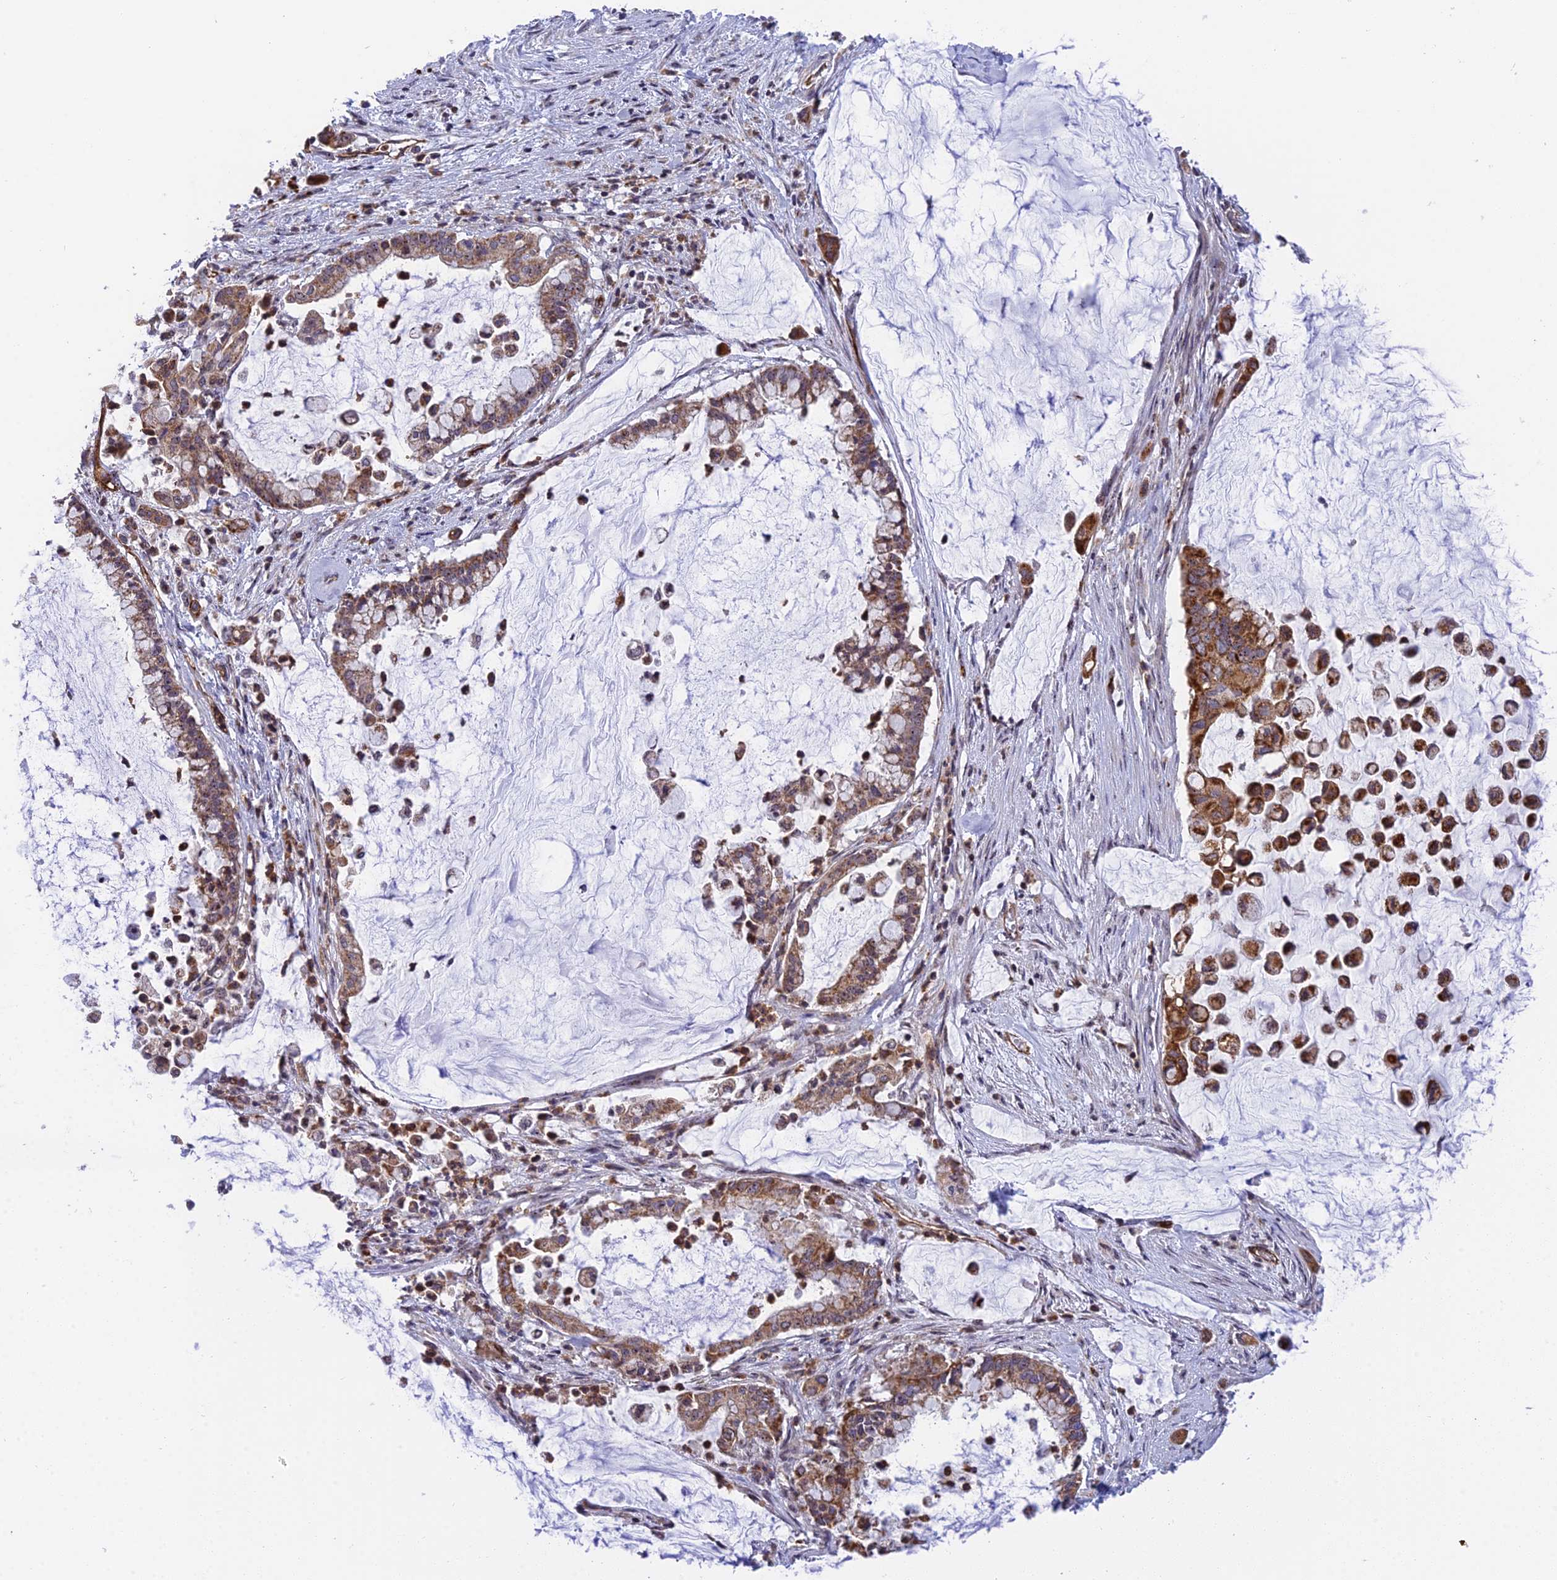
{"staining": {"intensity": "moderate", "quantity": ">75%", "location": "cytoplasmic/membranous"}, "tissue": "pancreatic cancer", "cell_type": "Tumor cells", "image_type": "cancer", "snomed": [{"axis": "morphology", "description": "Adenocarcinoma, NOS"}, {"axis": "topography", "description": "Pancreas"}], "caption": "Human pancreatic cancer (adenocarcinoma) stained for a protein (brown) exhibits moderate cytoplasmic/membranous positive staining in about >75% of tumor cells.", "gene": "MPND", "patient": {"sex": "male", "age": 41}}